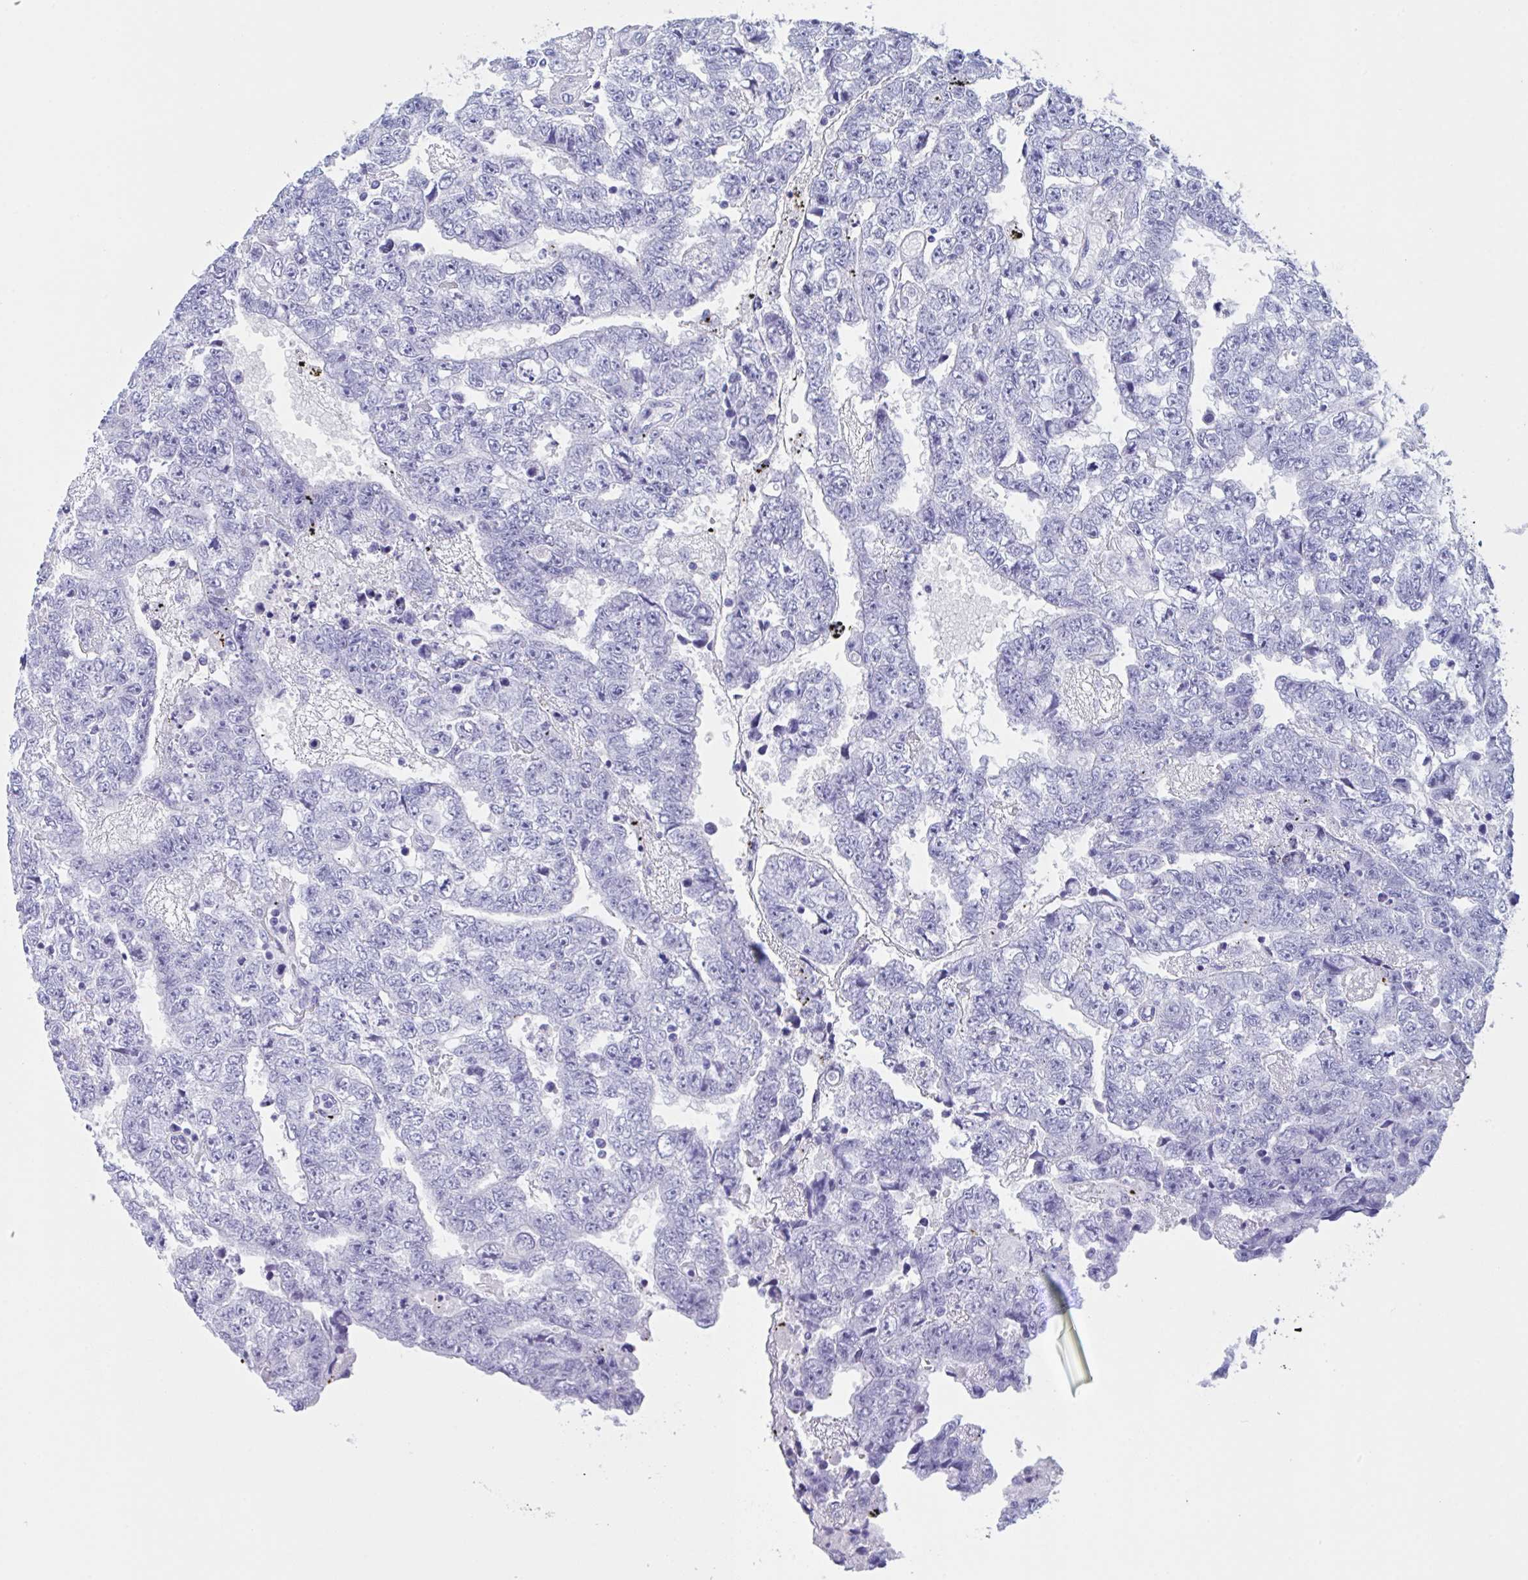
{"staining": {"intensity": "negative", "quantity": "none", "location": "none"}, "tissue": "testis cancer", "cell_type": "Tumor cells", "image_type": "cancer", "snomed": [{"axis": "morphology", "description": "Carcinoma, Embryonal, NOS"}, {"axis": "topography", "description": "Testis"}], "caption": "A high-resolution image shows IHC staining of embryonal carcinoma (testis), which reveals no significant staining in tumor cells. (Brightfield microscopy of DAB (3,3'-diaminobenzidine) IHC at high magnification).", "gene": "ZNF850", "patient": {"sex": "male", "age": 25}}